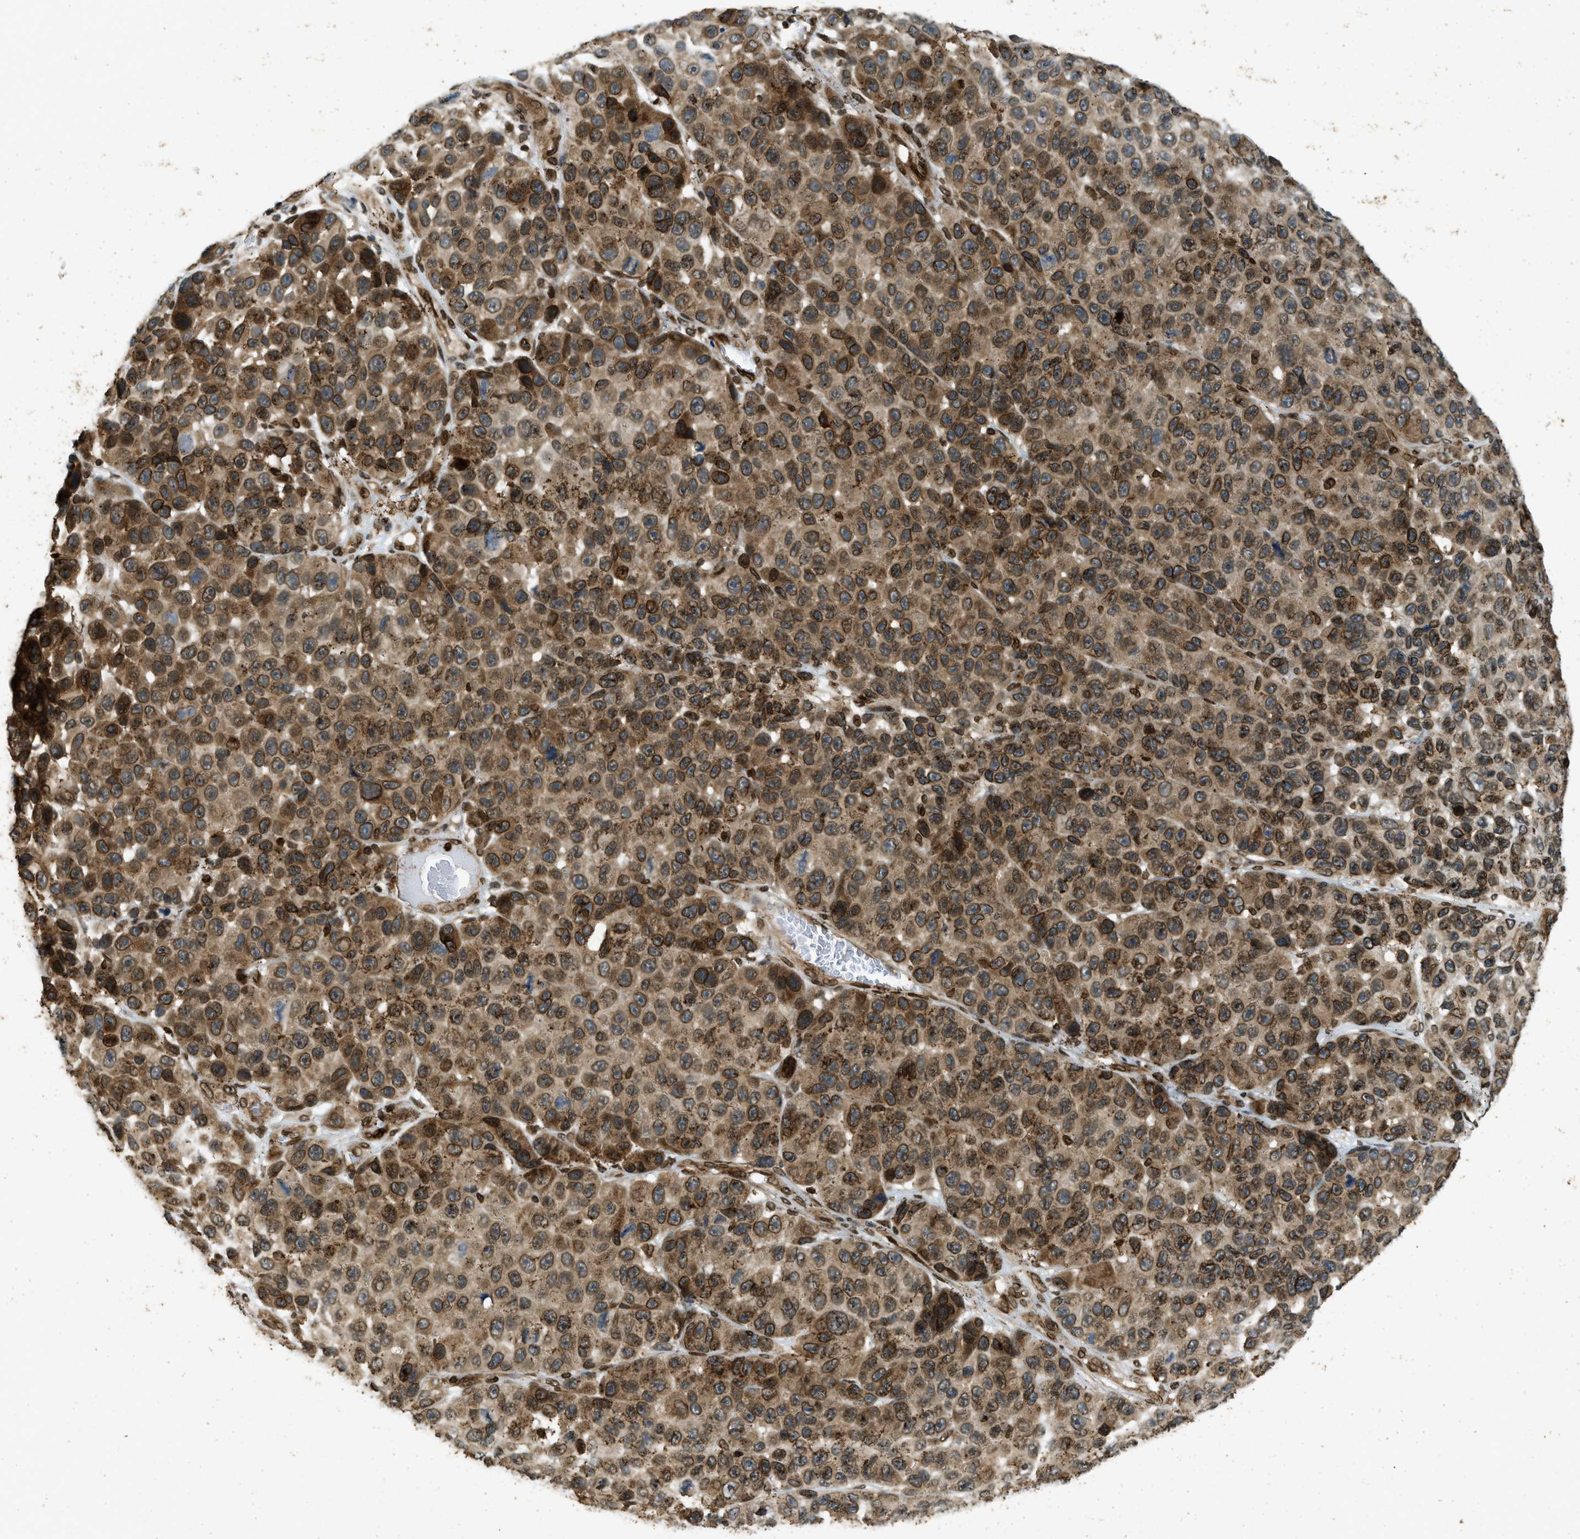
{"staining": {"intensity": "moderate", "quantity": ">75%", "location": "cytoplasmic/membranous,nuclear"}, "tissue": "melanoma", "cell_type": "Tumor cells", "image_type": "cancer", "snomed": [{"axis": "morphology", "description": "Malignant melanoma, NOS"}, {"axis": "topography", "description": "Skin"}], "caption": "Immunohistochemical staining of human melanoma displays medium levels of moderate cytoplasmic/membranous and nuclear protein positivity in approximately >75% of tumor cells.", "gene": "SYNE1", "patient": {"sex": "male", "age": 53}}